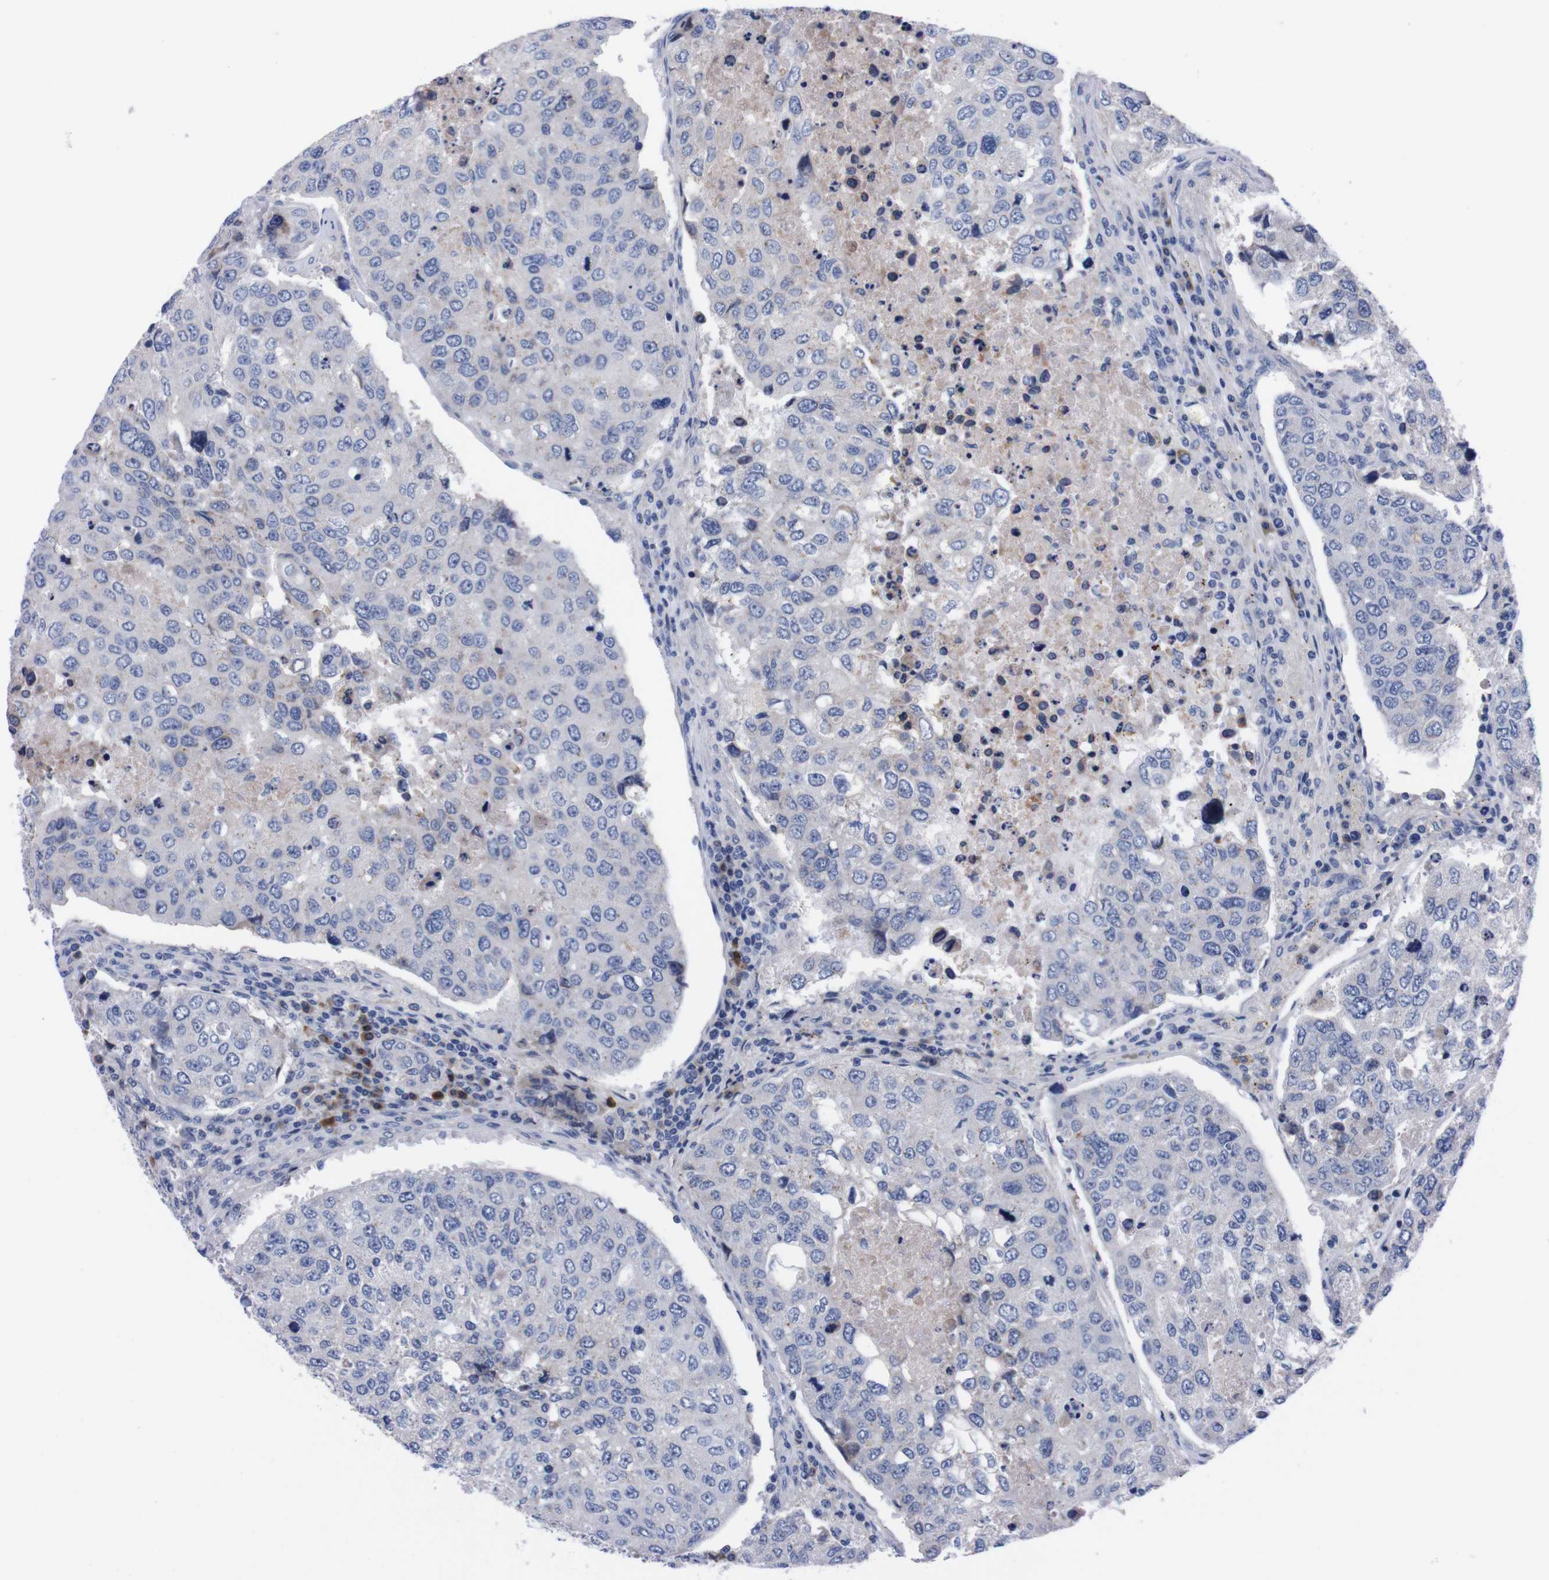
{"staining": {"intensity": "negative", "quantity": "none", "location": "none"}, "tissue": "urothelial cancer", "cell_type": "Tumor cells", "image_type": "cancer", "snomed": [{"axis": "morphology", "description": "Urothelial carcinoma, High grade"}, {"axis": "topography", "description": "Lymph node"}, {"axis": "topography", "description": "Urinary bladder"}], "caption": "High power microscopy micrograph of an immunohistochemistry (IHC) image of urothelial cancer, revealing no significant expression in tumor cells.", "gene": "FAM210A", "patient": {"sex": "male", "age": 51}}